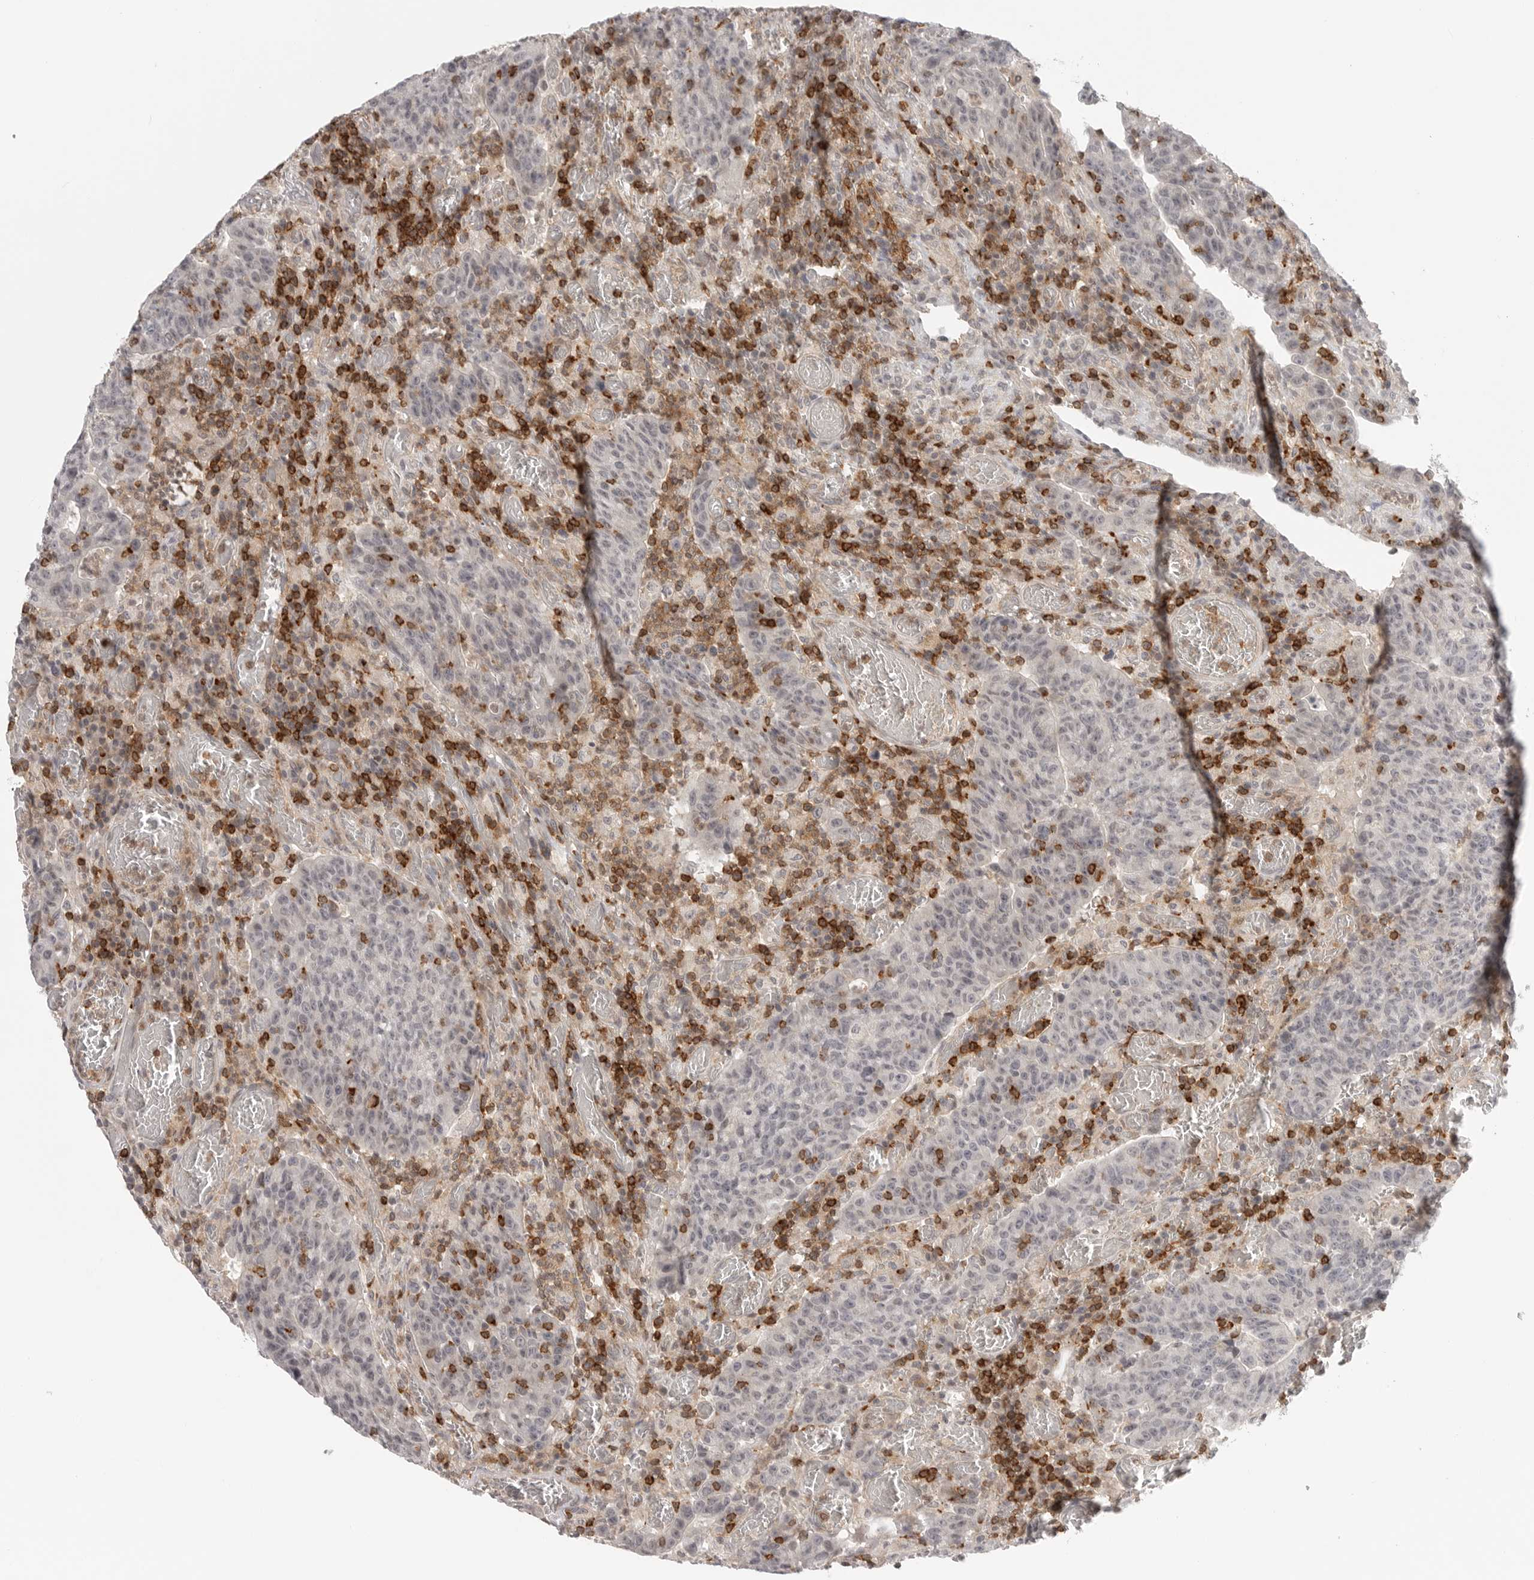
{"staining": {"intensity": "negative", "quantity": "none", "location": "none"}, "tissue": "colorectal cancer", "cell_type": "Tumor cells", "image_type": "cancer", "snomed": [{"axis": "morphology", "description": "Adenocarcinoma, NOS"}, {"axis": "topography", "description": "Colon"}], "caption": "This is an immunohistochemistry image of adenocarcinoma (colorectal). There is no positivity in tumor cells.", "gene": "SH3KBP1", "patient": {"sex": "female", "age": 75}}